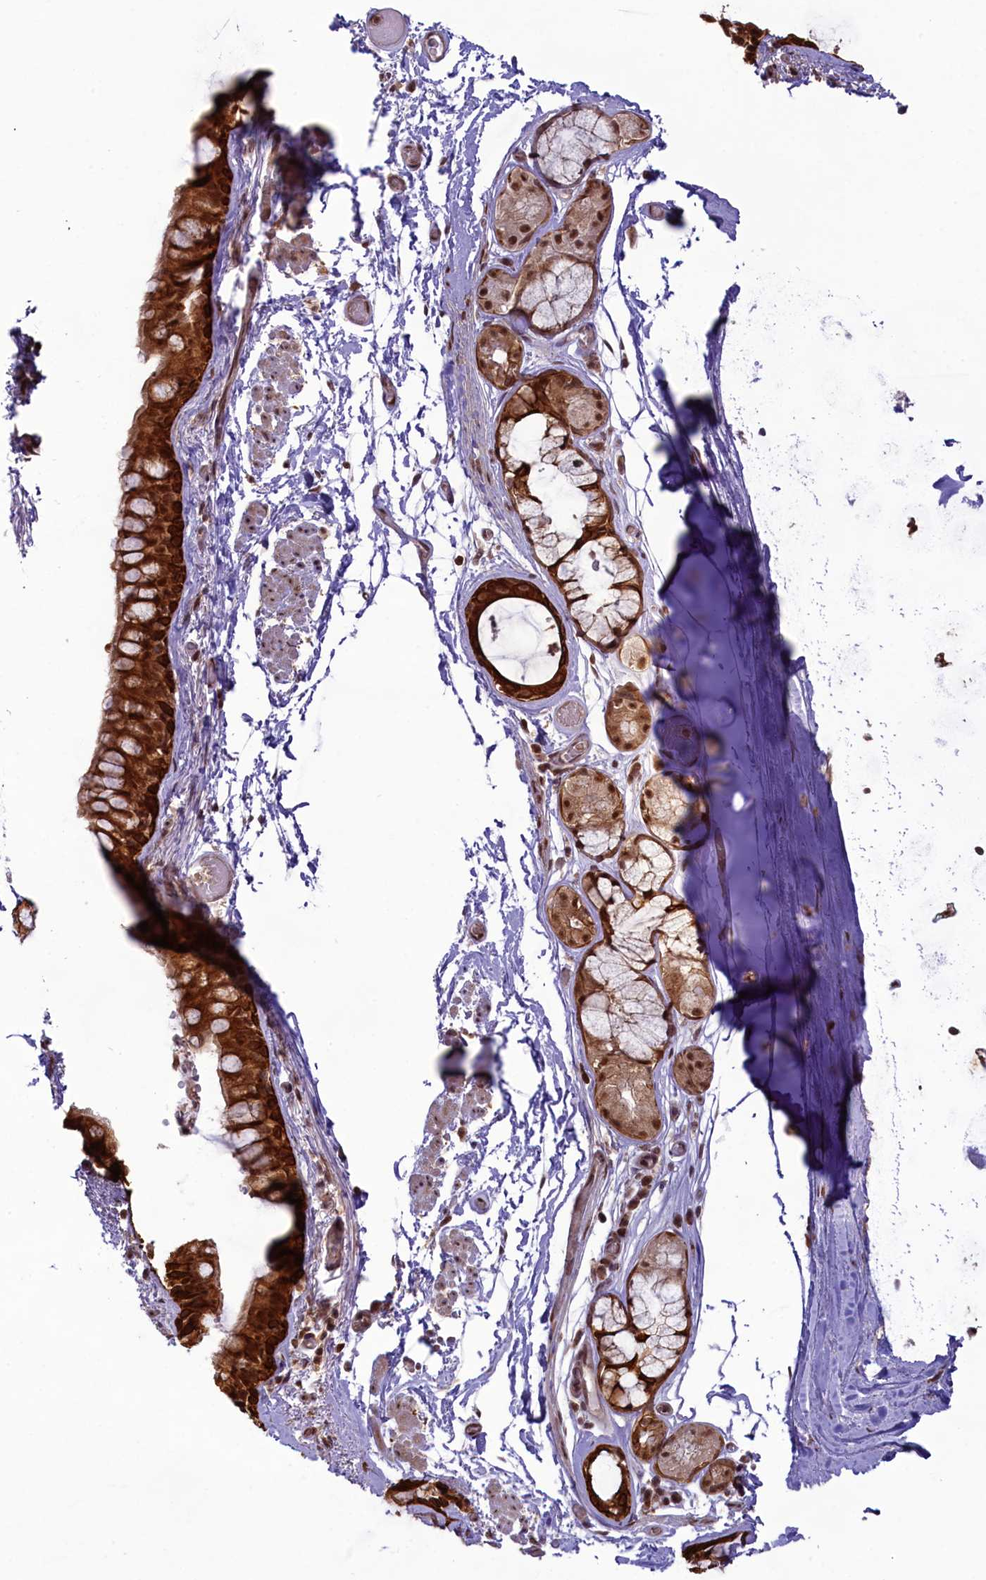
{"staining": {"intensity": "strong", "quantity": ">75%", "location": "cytoplasmic/membranous,nuclear"}, "tissue": "bronchus", "cell_type": "Respiratory epithelial cells", "image_type": "normal", "snomed": [{"axis": "morphology", "description": "Normal tissue, NOS"}, {"axis": "topography", "description": "Cartilage tissue"}], "caption": "Strong cytoplasmic/membranous,nuclear protein staining is present in about >75% of respiratory epithelial cells in bronchus. The staining is performed using DAB brown chromogen to label protein expression. The nuclei are counter-stained blue using hematoxylin.", "gene": "CARD8", "patient": {"sex": "male", "age": 63}}